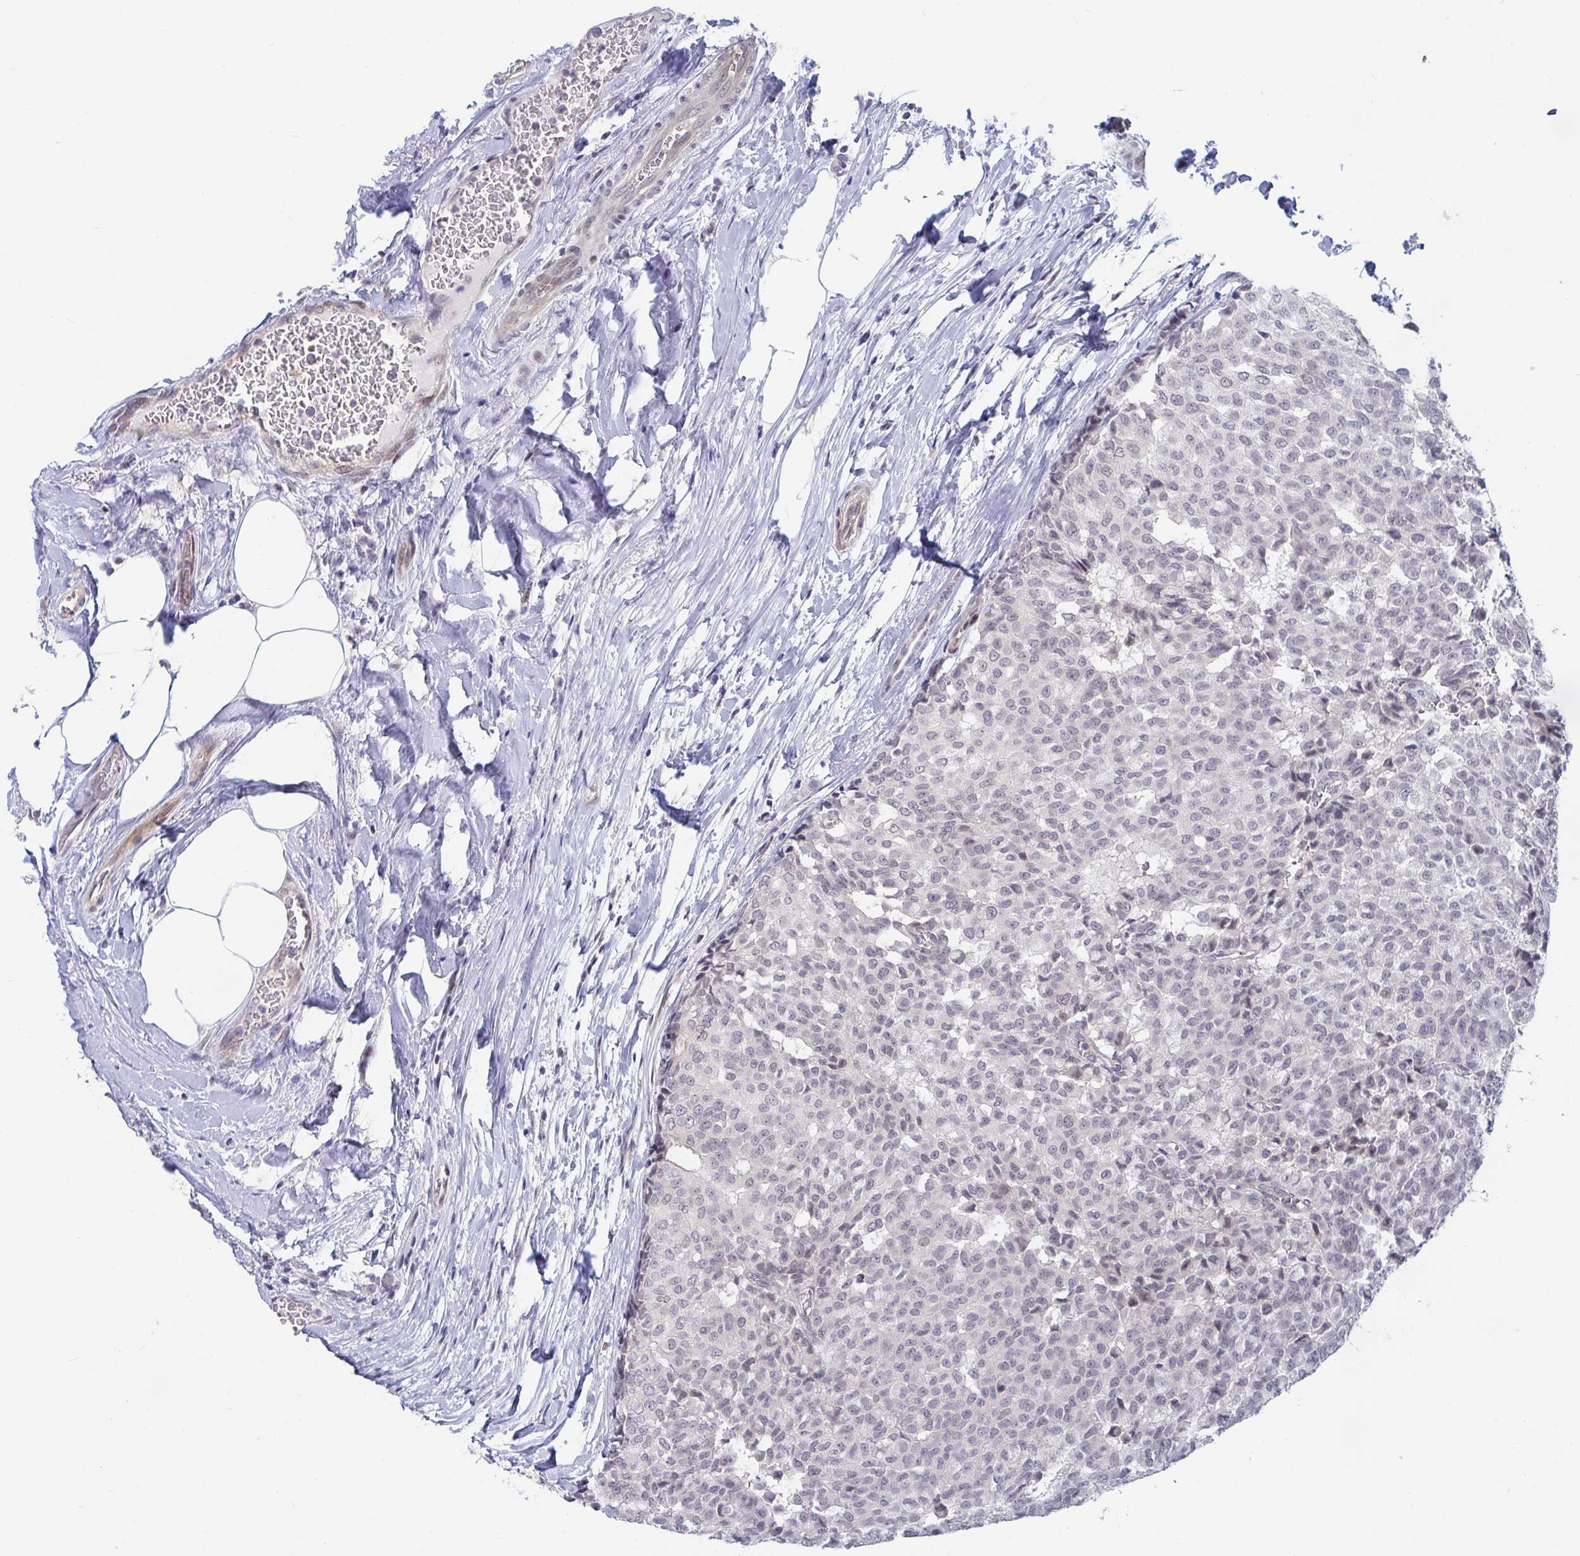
{"staining": {"intensity": "weak", "quantity": "<25%", "location": "nuclear"}, "tissue": "breast cancer", "cell_type": "Tumor cells", "image_type": "cancer", "snomed": [{"axis": "morphology", "description": "Duct carcinoma"}, {"axis": "topography", "description": "Breast"}], "caption": "An immunohistochemistry (IHC) micrograph of breast cancer is shown. There is no staining in tumor cells of breast cancer.", "gene": "FAM156B", "patient": {"sex": "female", "age": 91}}